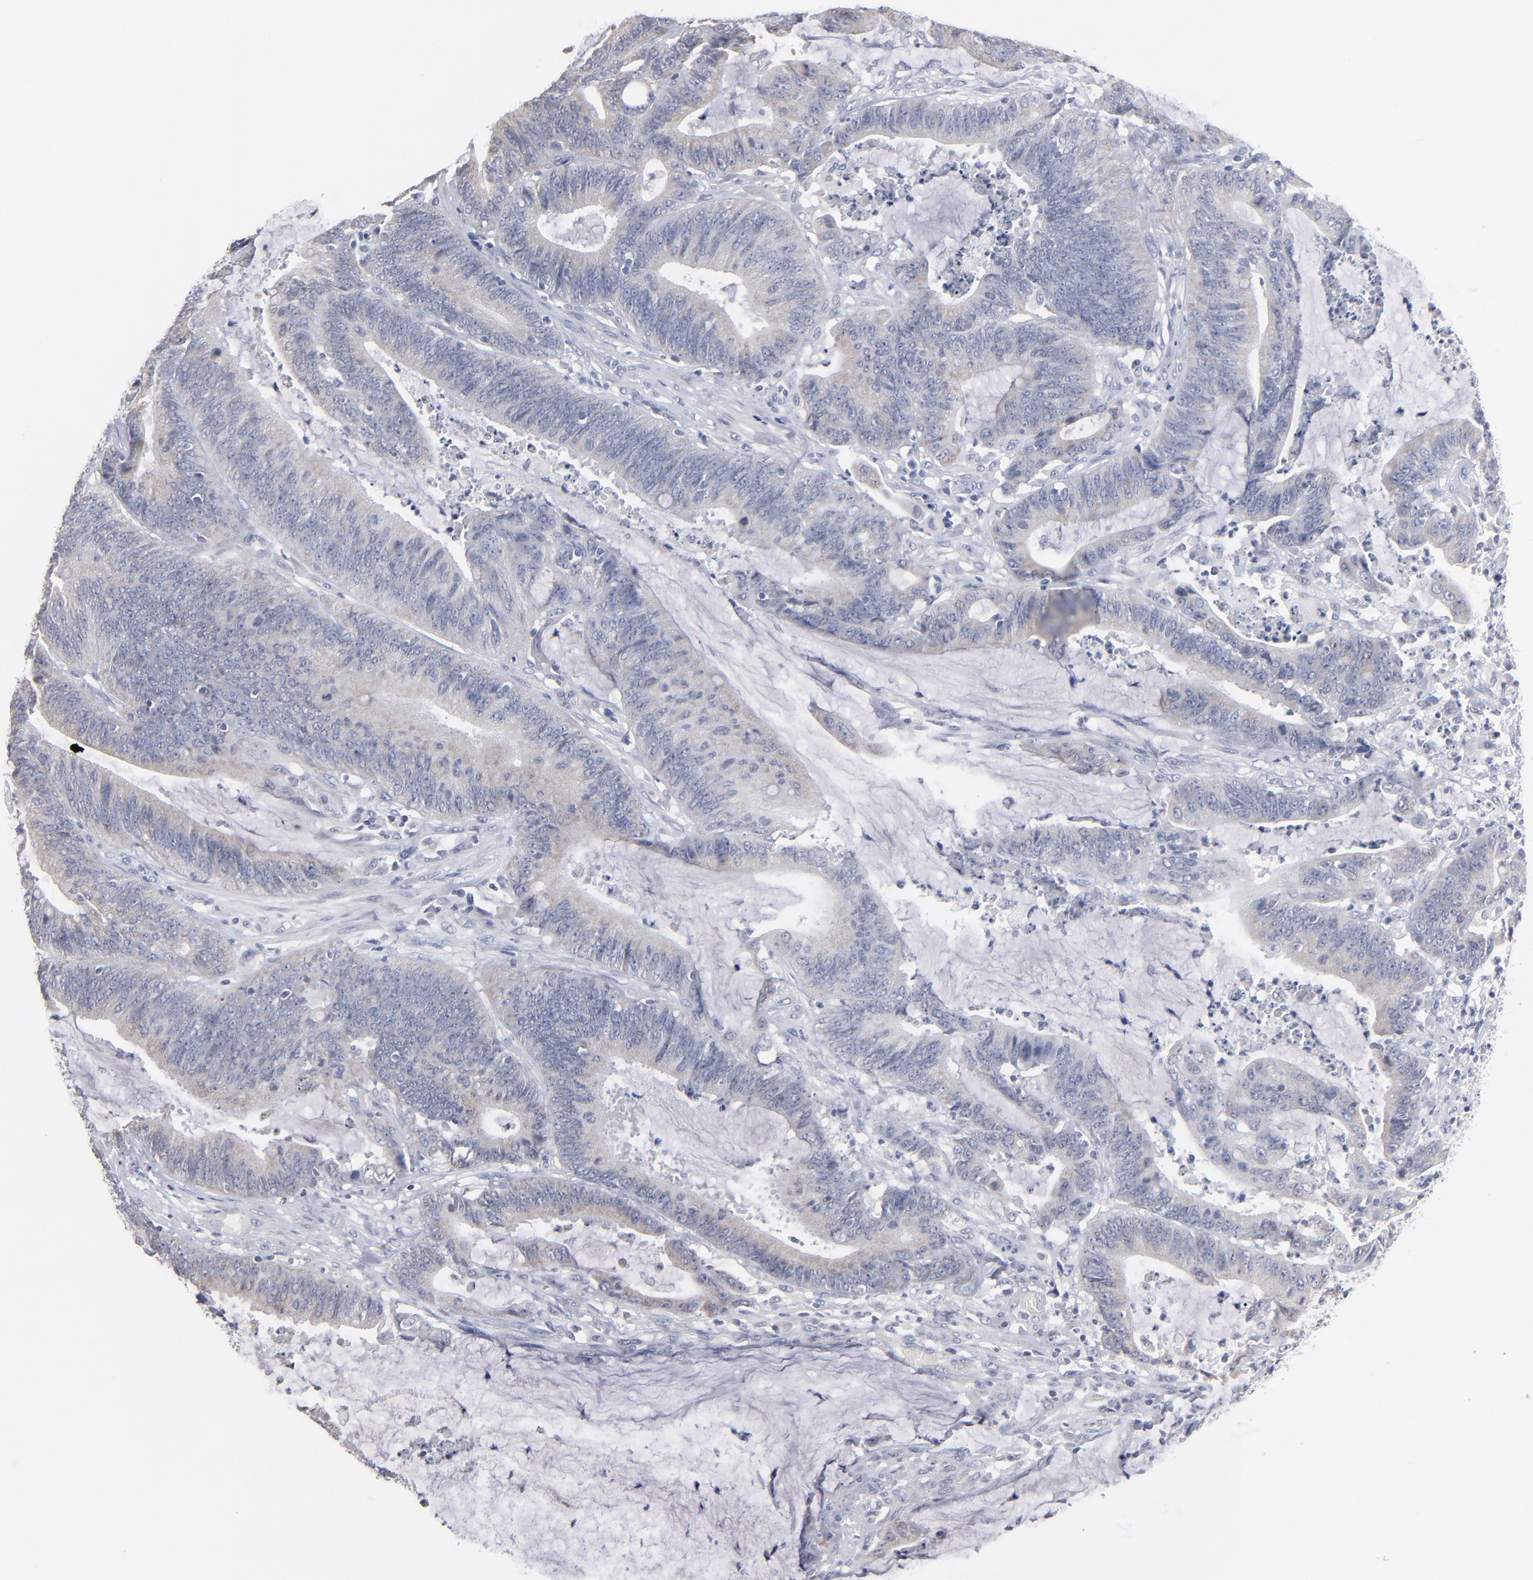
{"staining": {"intensity": "negative", "quantity": "none", "location": "none"}, "tissue": "colorectal cancer", "cell_type": "Tumor cells", "image_type": "cancer", "snomed": [{"axis": "morphology", "description": "Adenocarcinoma, NOS"}, {"axis": "topography", "description": "Rectum"}], "caption": "Human colorectal cancer (adenocarcinoma) stained for a protein using immunohistochemistry (IHC) reveals no positivity in tumor cells.", "gene": "RPH3A", "patient": {"sex": "female", "age": 66}}